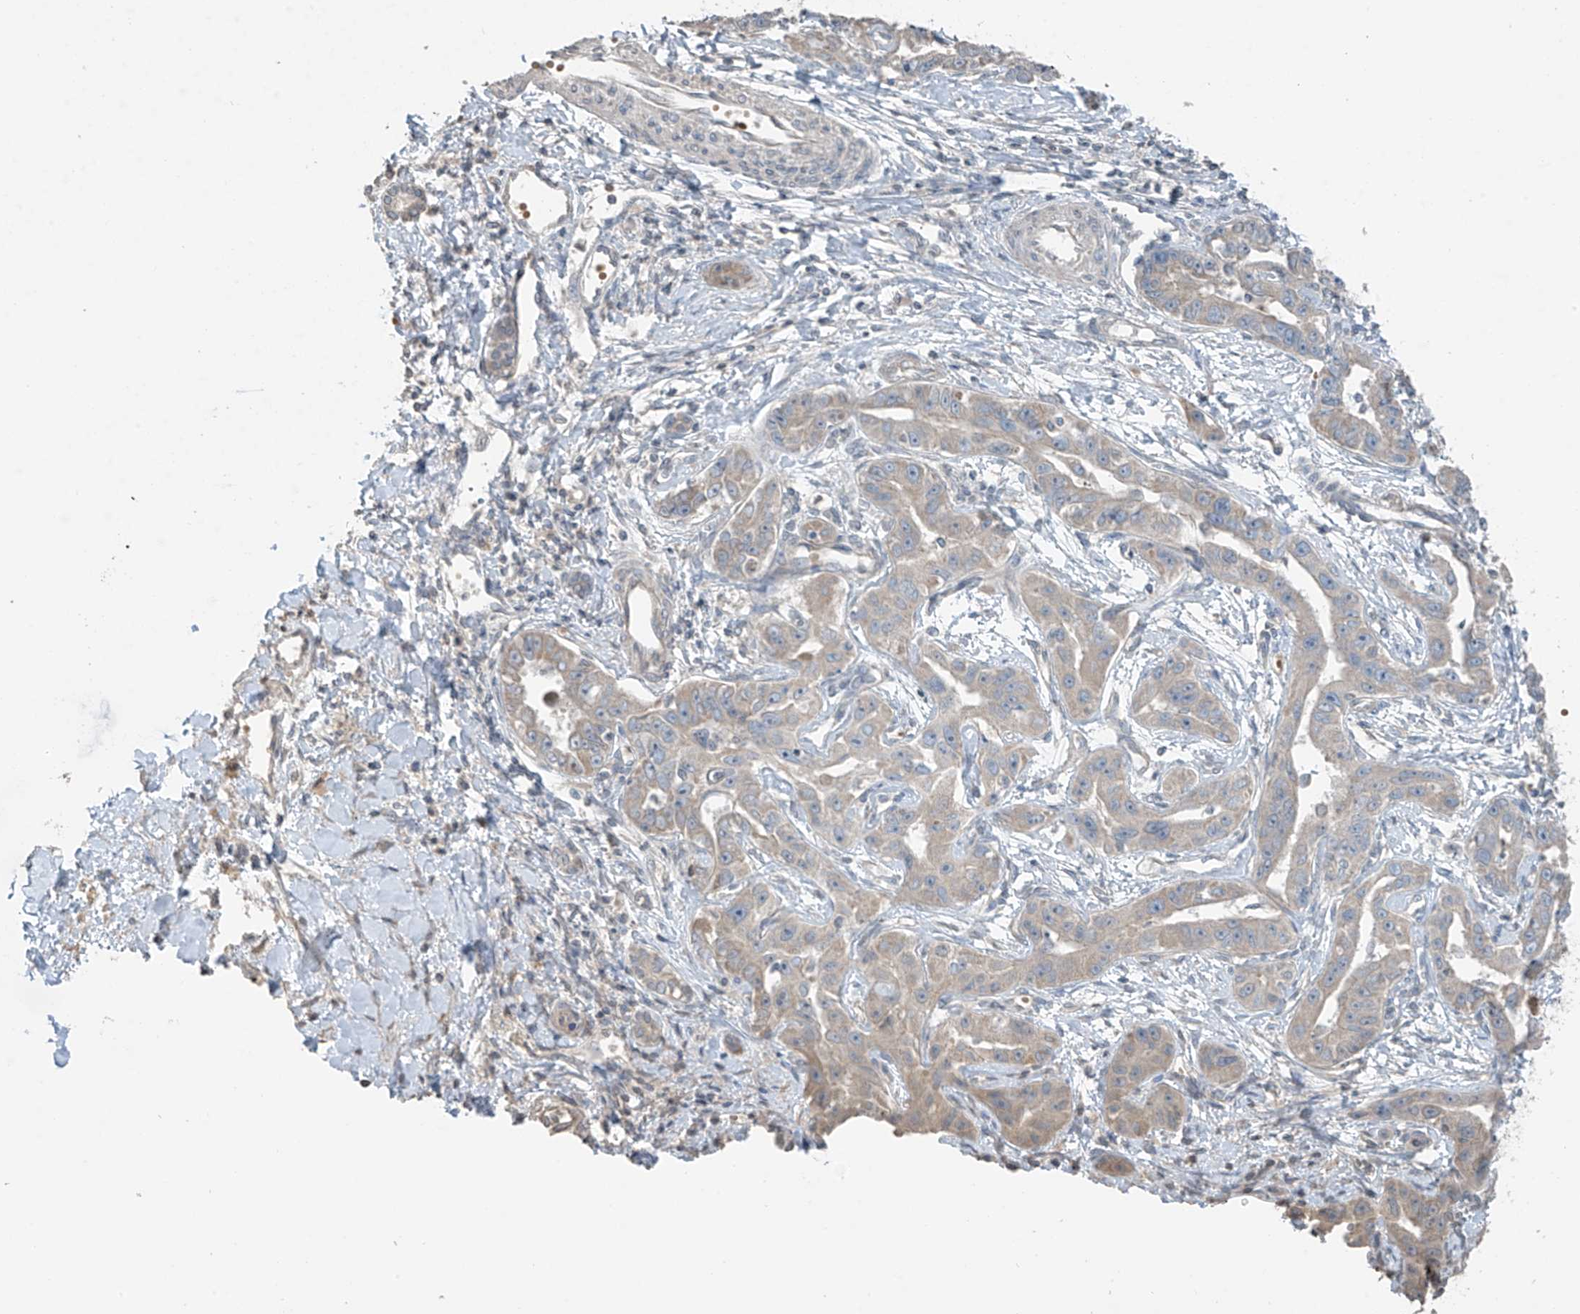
{"staining": {"intensity": "weak", "quantity": "<25%", "location": "cytoplasmic/membranous"}, "tissue": "liver cancer", "cell_type": "Tumor cells", "image_type": "cancer", "snomed": [{"axis": "morphology", "description": "Cholangiocarcinoma"}, {"axis": "topography", "description": "Liver"}], "caption": "Immunohistochemistry (IHC) image of neoplastic tissue: human liver cholangiocarcinoma stained with DAB reveals no significant protein staining in tumor cells.", "gene": "HOXA11", "patient": {"sex": "male", "age": 59}}